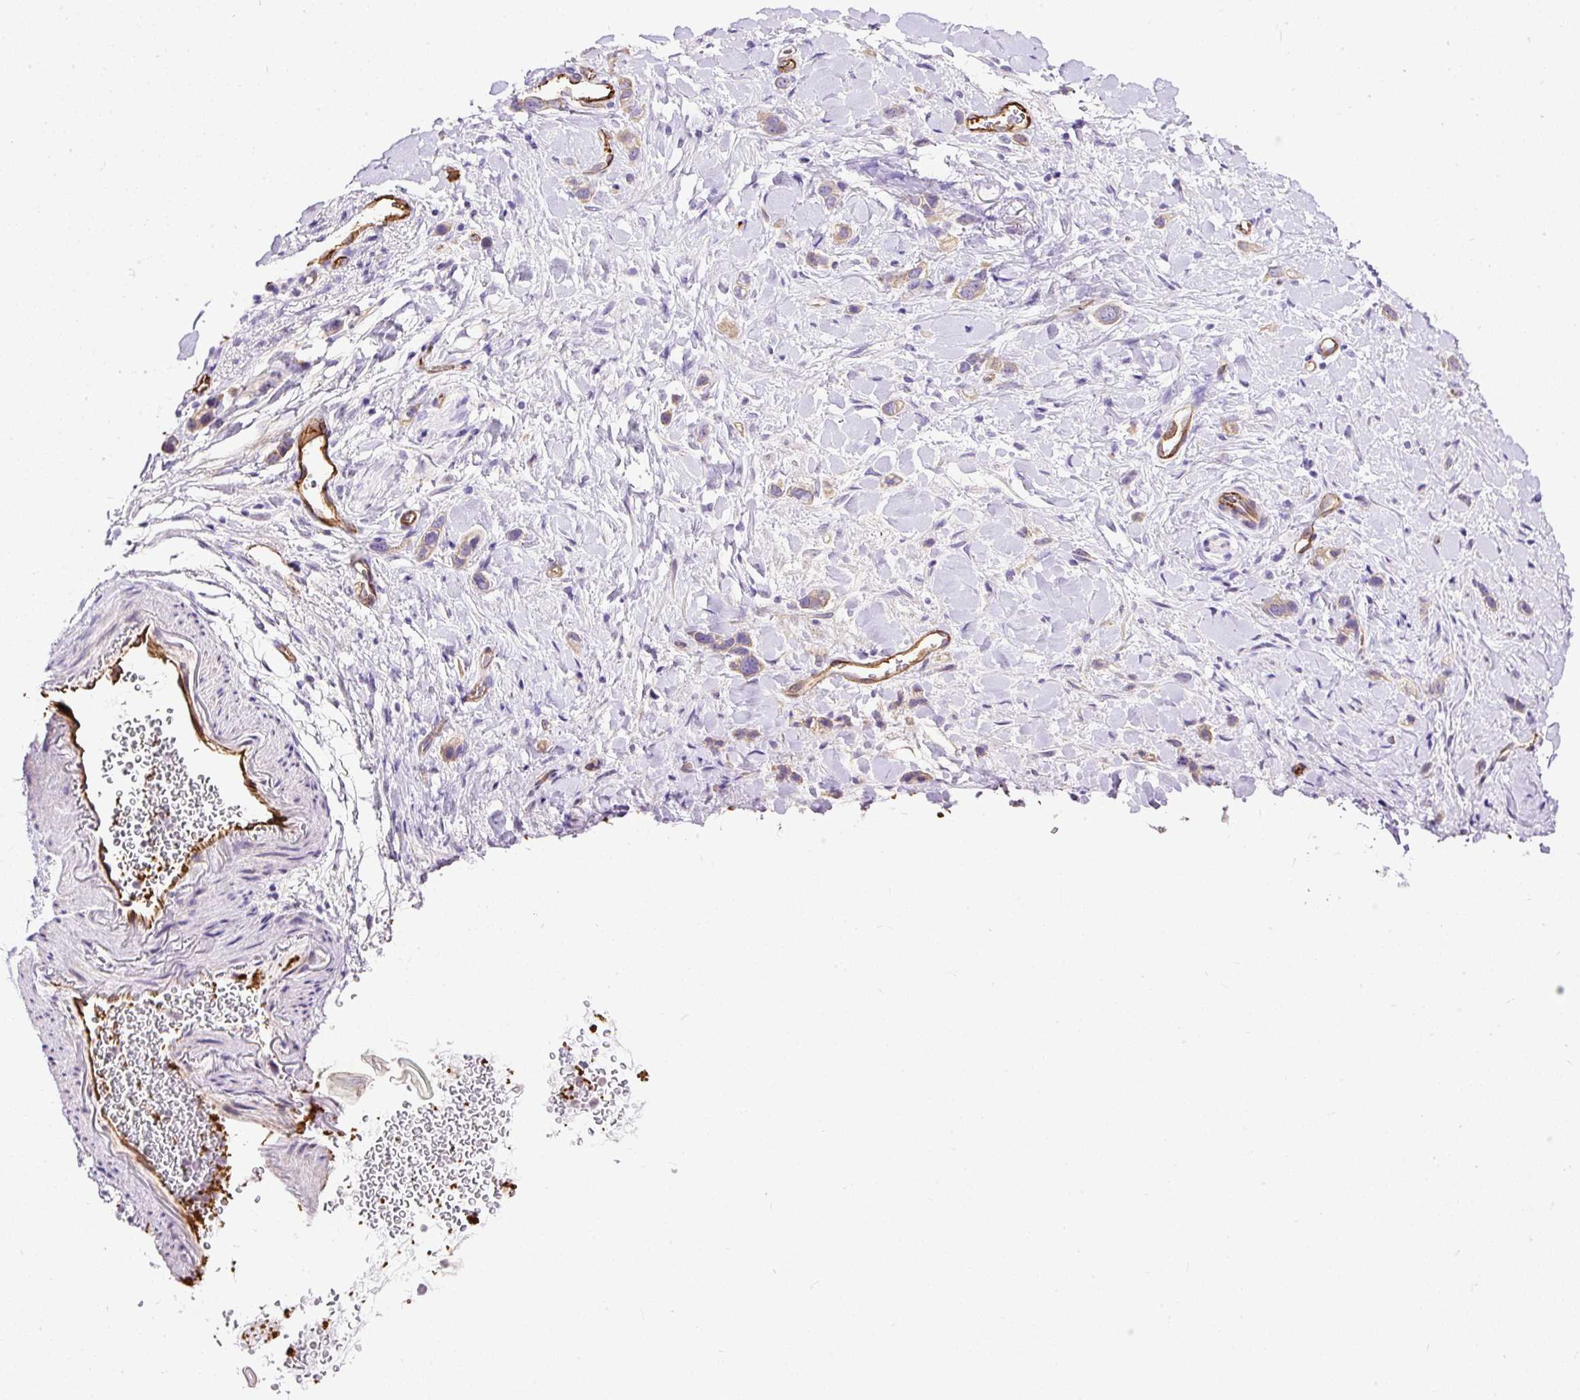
{"staining": {"intensity": "weak", "quantity": "<25%", "location": "cytoplasmic/membranous"}, "tissue": "stomach cancer", "cell_type": "Tumor cells", "image_type": "cancer", "snomed": [{"axis": "morphology", "description": "Adenocarcinoma, NOS"}, {"axis": "topography", "description": "Stomach"}], "caption": "Immunohistochemical staining of human adenocarcinoma (stomach) reveals no significant staining in tumor cells.", "gene": "MAGEB16", "patient": {"sex": "female", "age": 65}}